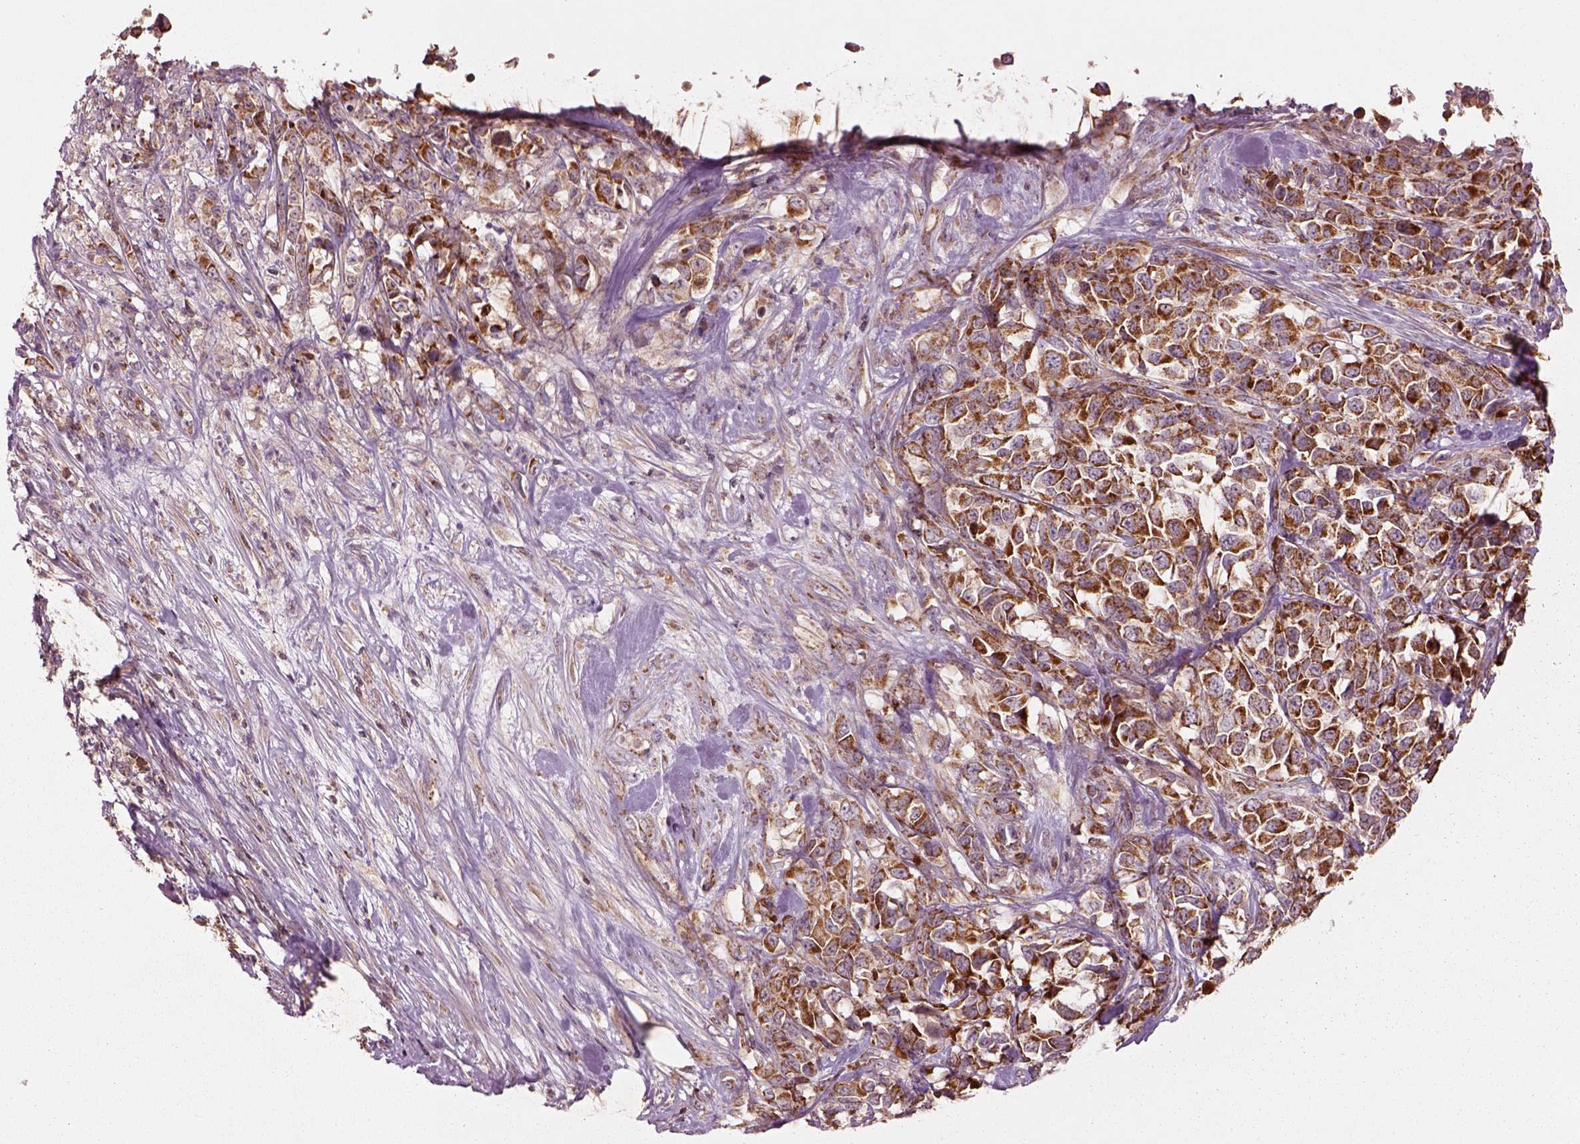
{"staining": {"intensity": "strong", "quantity": ">75%", "location": "cytoplasmic/membranous"}, "tissue": "melanoma", "cell_type": "Tumor cells", "image_type": "cancer", "snomed": [{"axis": "morphology", "description": "Malignant melanoma, Metastatic site"}, {"axis": "topography", "description": "Skin"}], "caption": "A brown stain labels strong cytoplasmic/membranous positivity of a protein in melanoma tumor cells.", "gene": "SLC25A5", "patient": {"sex": "male", "age": 84}}